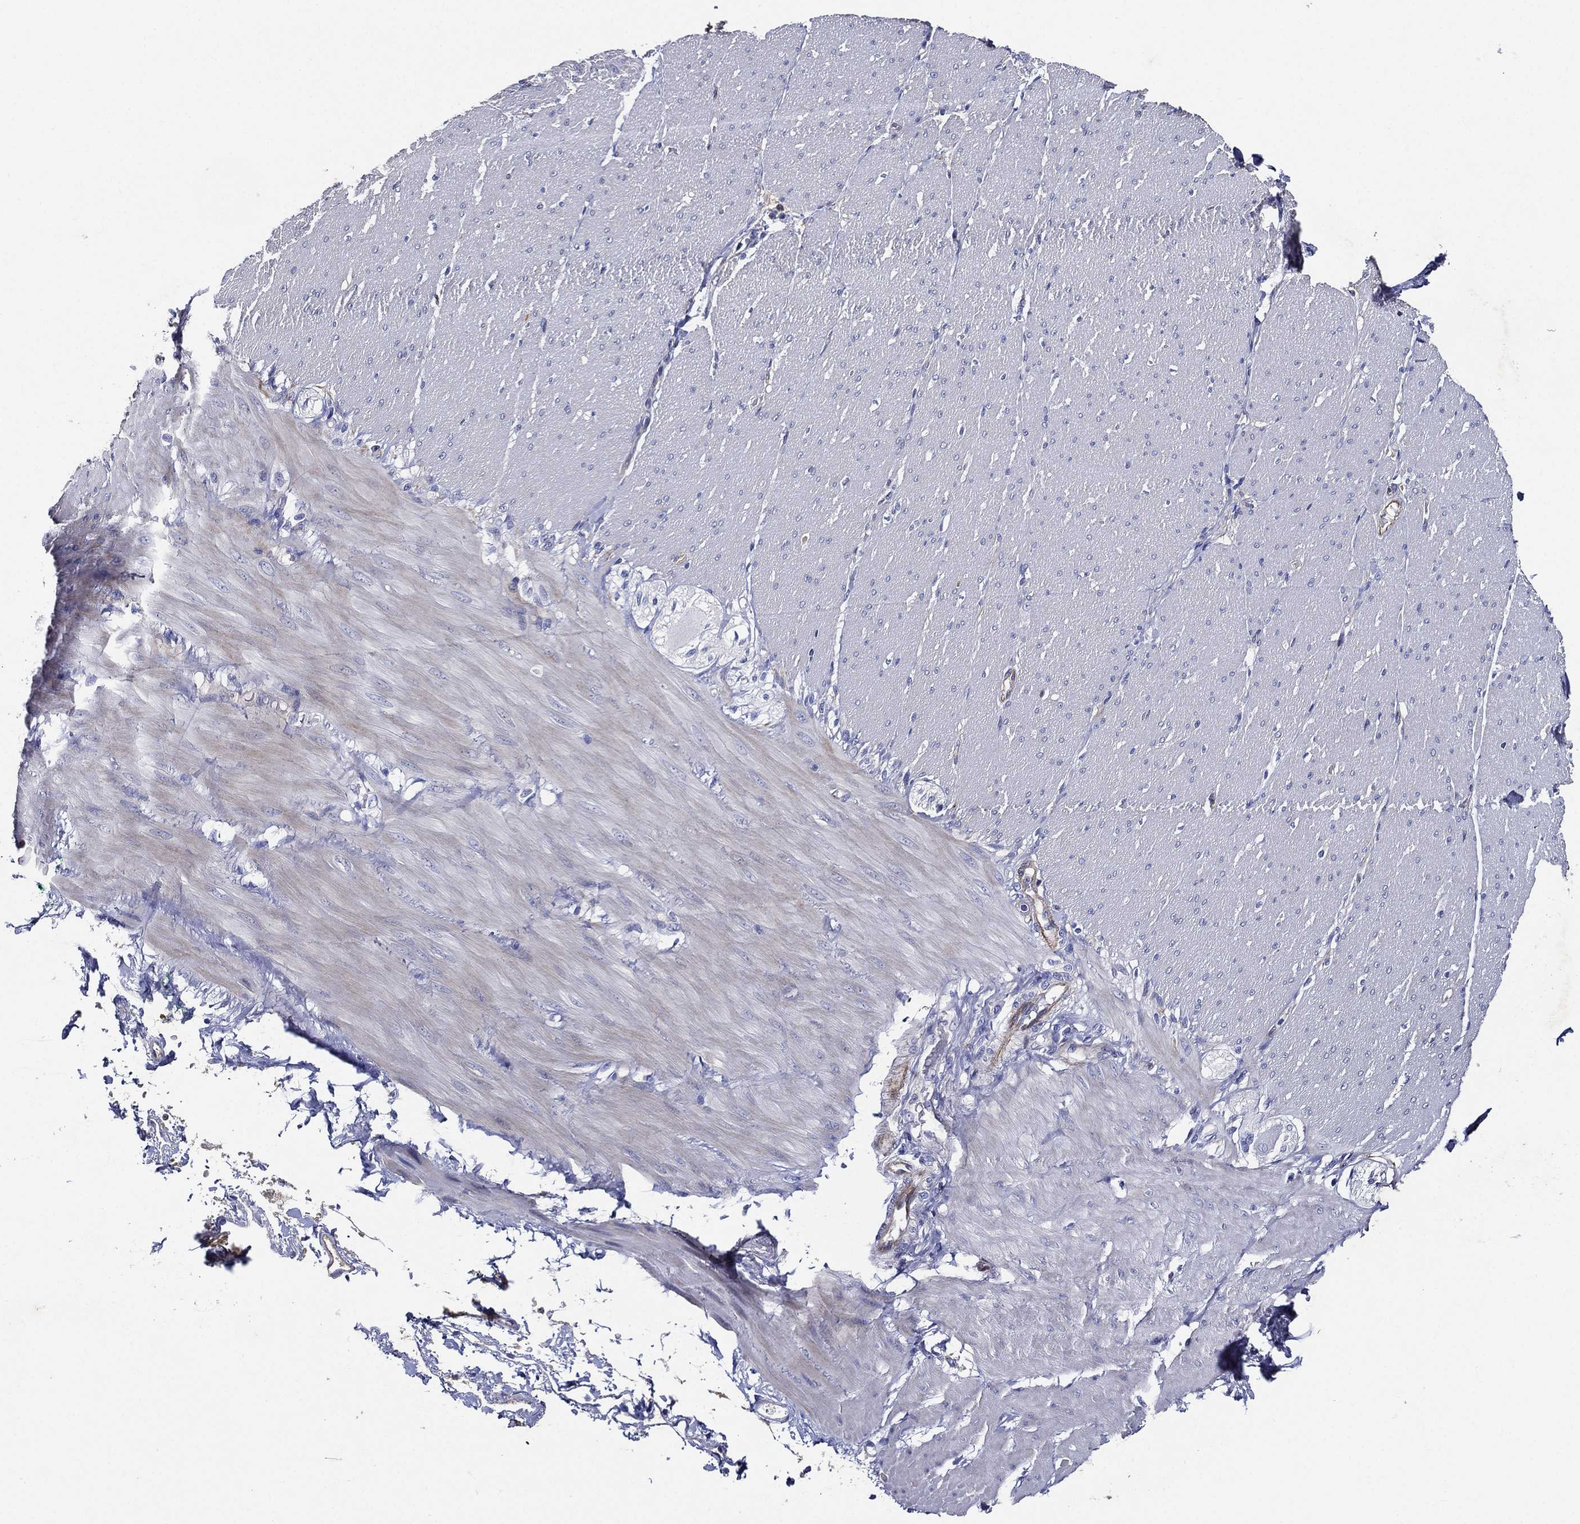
{"staining": {"intensity": "negative", "quantity": "none", "location": "none"}, "tissue": "adipose tissue", "cell_type": "Adipocytes", "image_type": "normal", "snomed": [{"axis": "morphology", "description": "Normal tissue, NOS"}, {"axis": "topography", "description": "Smooth muscle"}, {"axis": "topography", "description": "Duodenum"}, {"axis": "topography", "description": "Peripheral nerve tissue"}], "caption": "Immunohistochemistry image of normal adipose tissue stained for a protein (brown), which shows no staining in adipocytes.", "gene": "TMPRSS11D", "patient": {"sex": "female", "age": 61}}